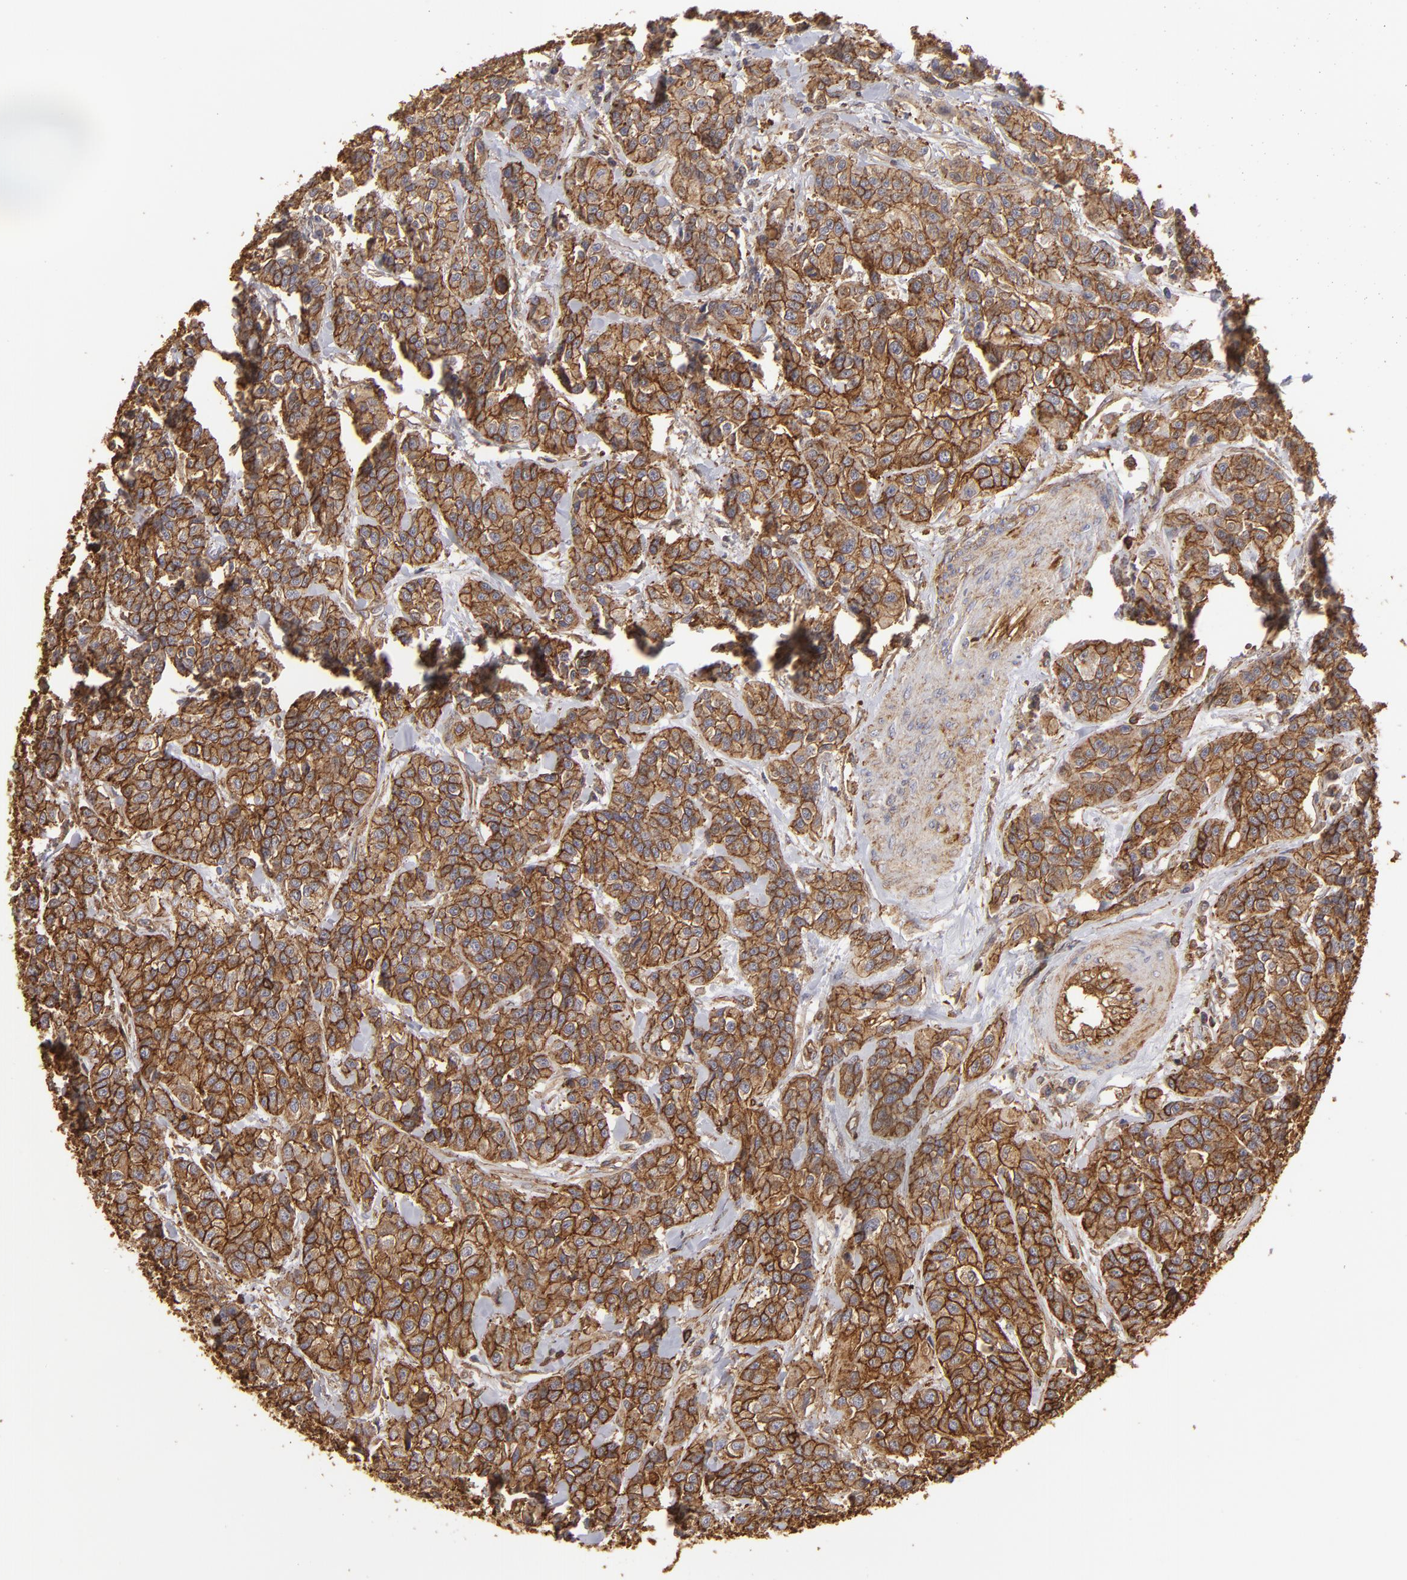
{"staining": {"intensity": "strong", "quantity": ">75%", "location": "cytoplasmic/membranous"}, "tissue": "urothelial cancer", "cell_type": "Tumor cells", "image_type": "cancer", "snomed": [{"axis": "morphology", "description": "Urothelial carcinoma, High grade"}, {"axis": "topography", "description": "Urinary bladder"}], "caption": "Urothelial cancer stained with a brown dye exhibits strong cytoplasmic/membranous positive expression in about >75% of tumor cells.", "gene": "ACTB", "patient": {"sex": "female", "age": 81}}